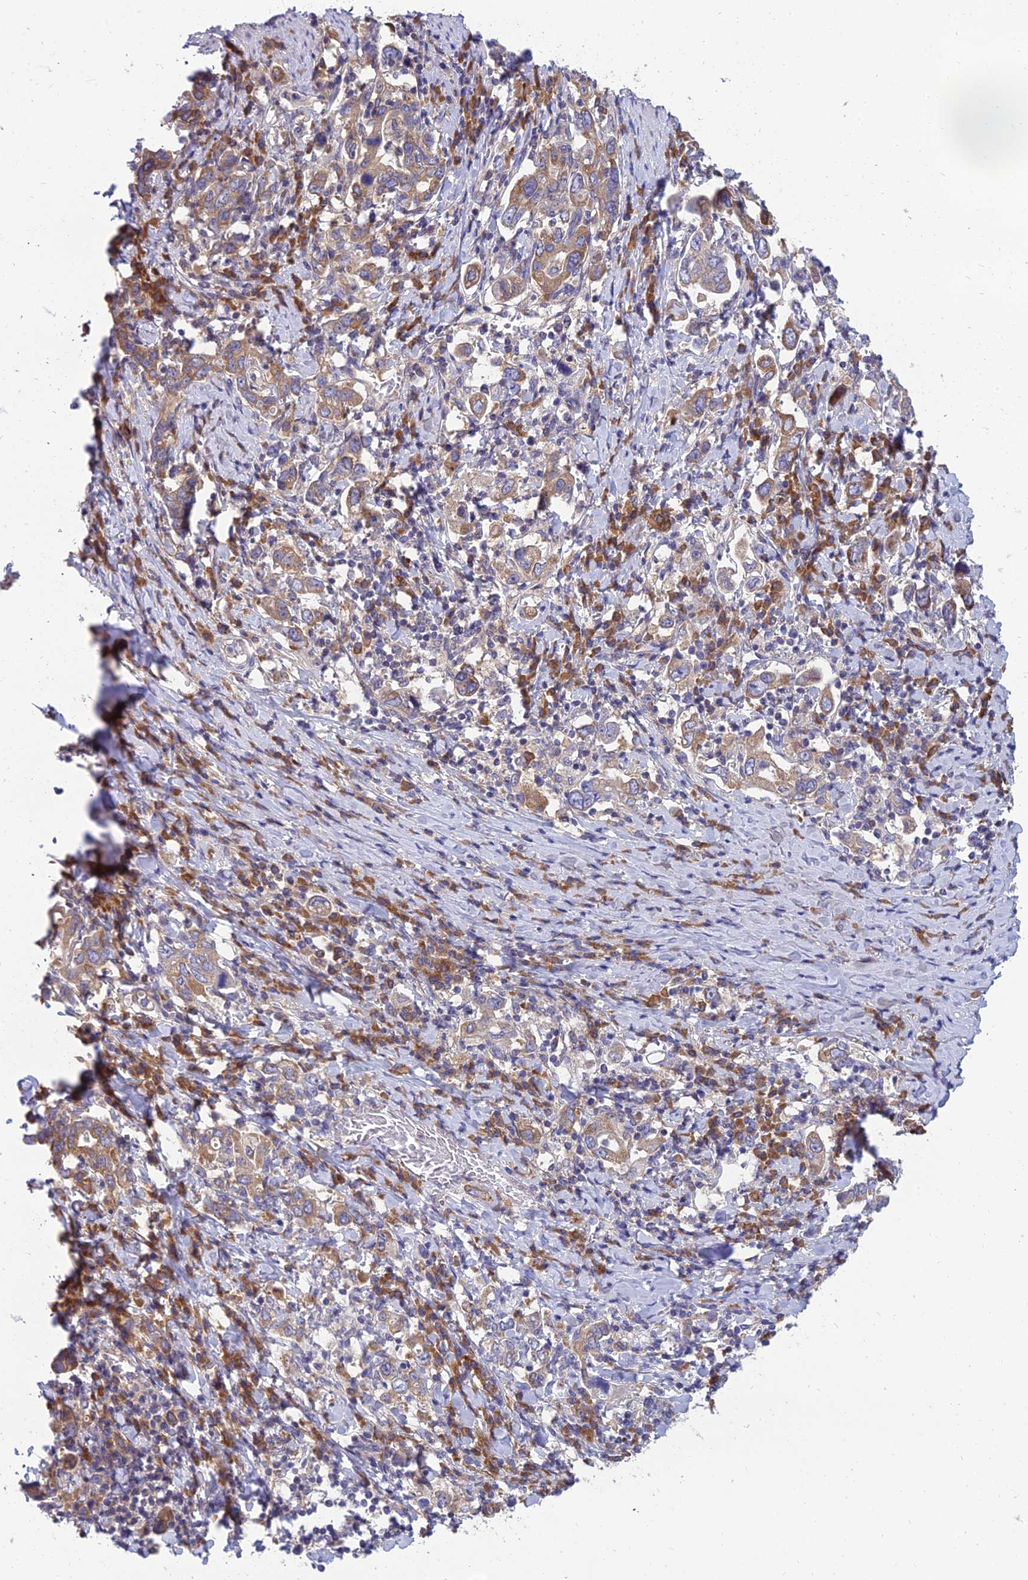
{"staining": {"intensity": "moderate", "quantity": "25%-75%", "location": "cytoplasmic/membranous"}, "tissue": "stomach cancer", "cell_type": "Tumor cells", "image_type": "cancer", "snomed": [{"axis": "morphology", "description": "Adenocarcinoma, NOS"}, {"axis": "topography", "description": "Stomach, upper"}, {"axis": "topography", "description": "Stomach"}], "caption": "Stomach cancer (adenocarcinoma) stained for a protein demonstrates moderate cytoplasmic/membranous positivity in tumor cells.", "gene": "CLCN7", "patient": {"sex": "male", "age": 62}}